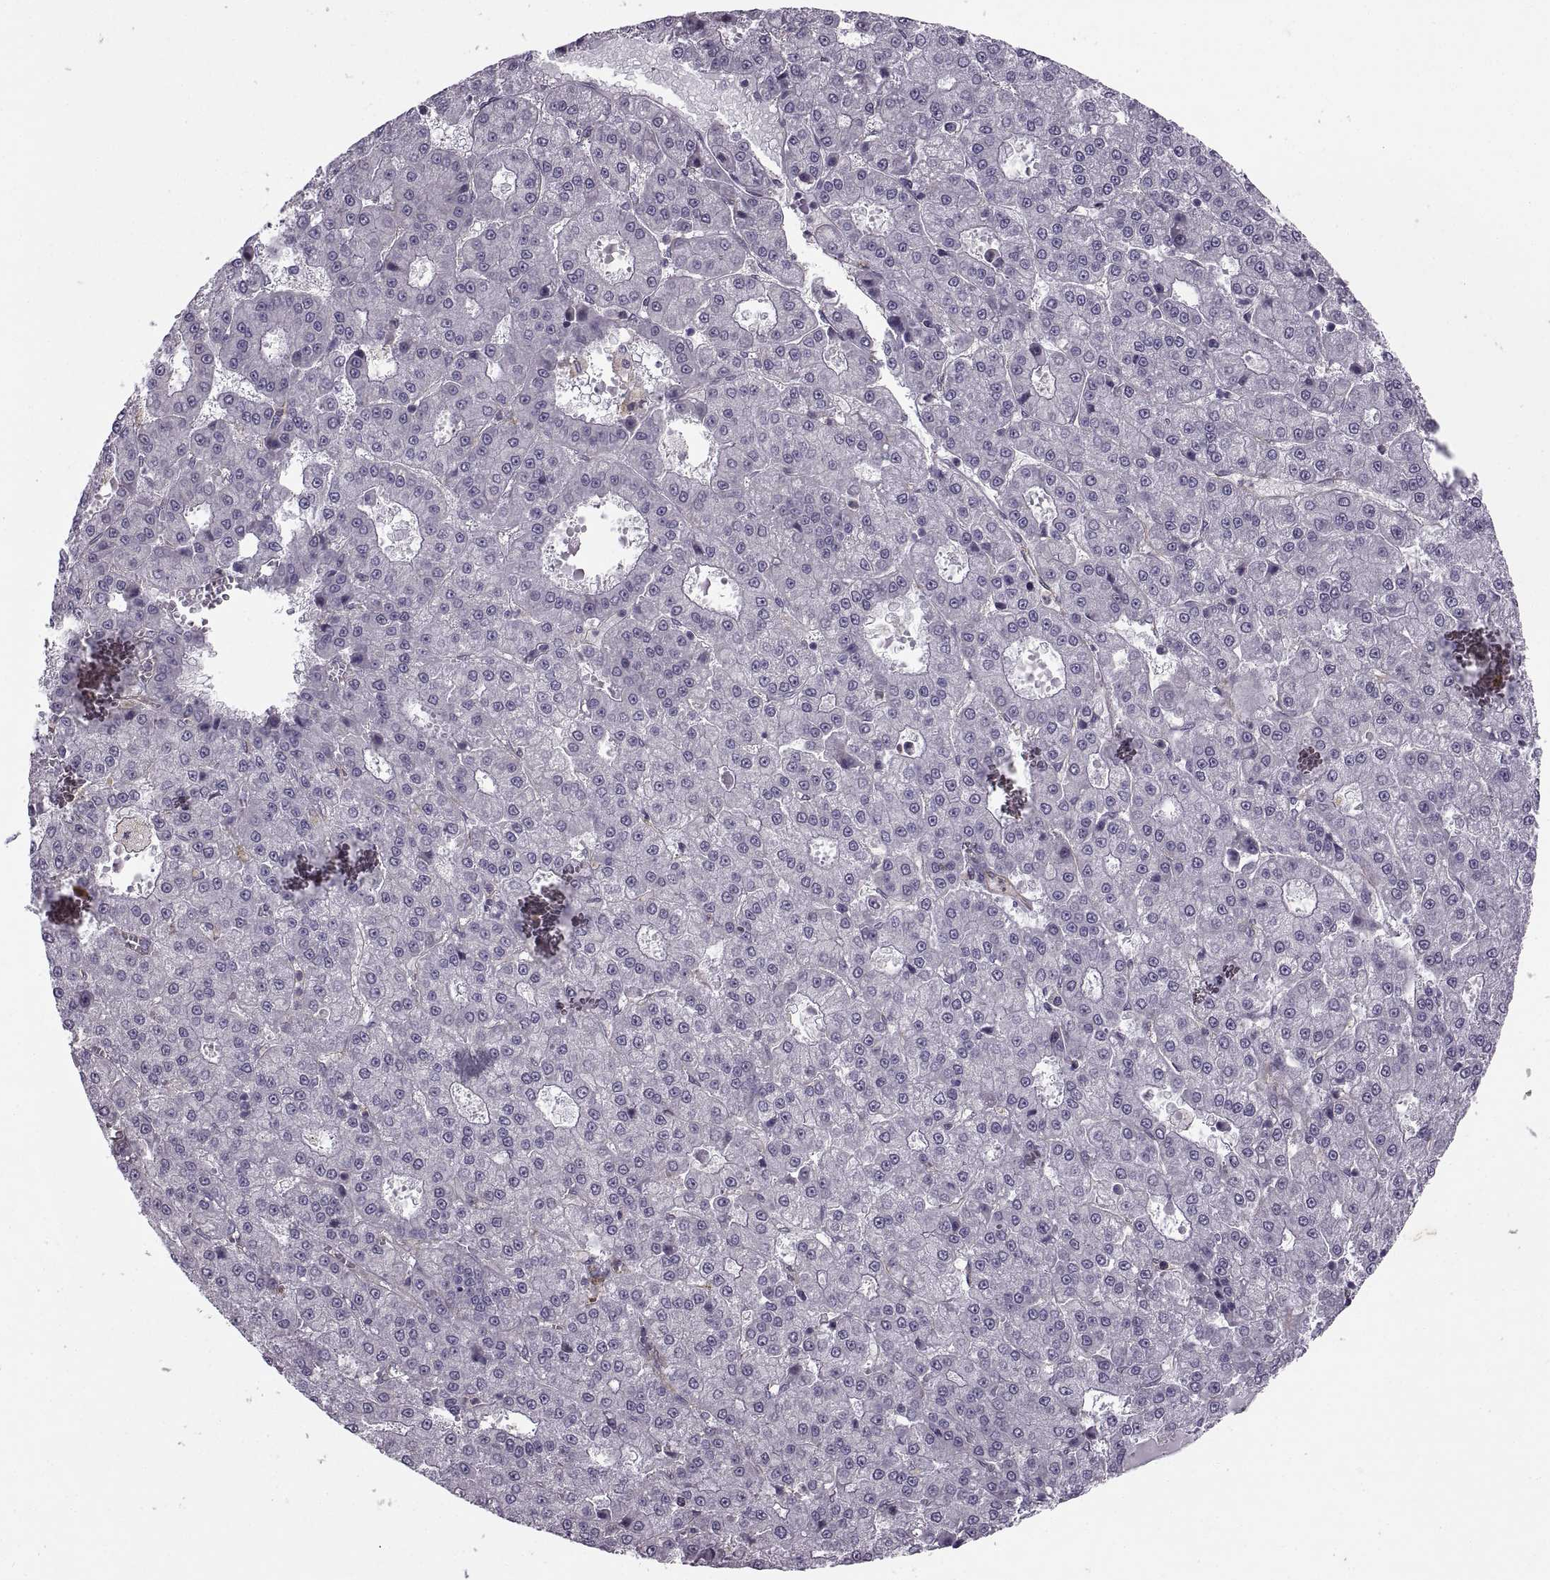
{"staining": {"intensity": "negative", "quantity": "none", "location": "none"}, "tissue": "liver cancer", "cell_type": "Tumor cells", "image_type": "cancer", "snomed": [{"axis": "morphology", "description": "Carcinoma, Hepatocellular, NOS"}, {"axis": "topography", "description": "Liver"}], "caption": "This histopathology image is of hepatocellular carcinoma (liver) stained with IHC to label a protein in brown with the nuclei are counter-stained blue. There is no staining in tumor cells.", "gene": "RALB", "patient": {"sex": "male", "age": 70}}